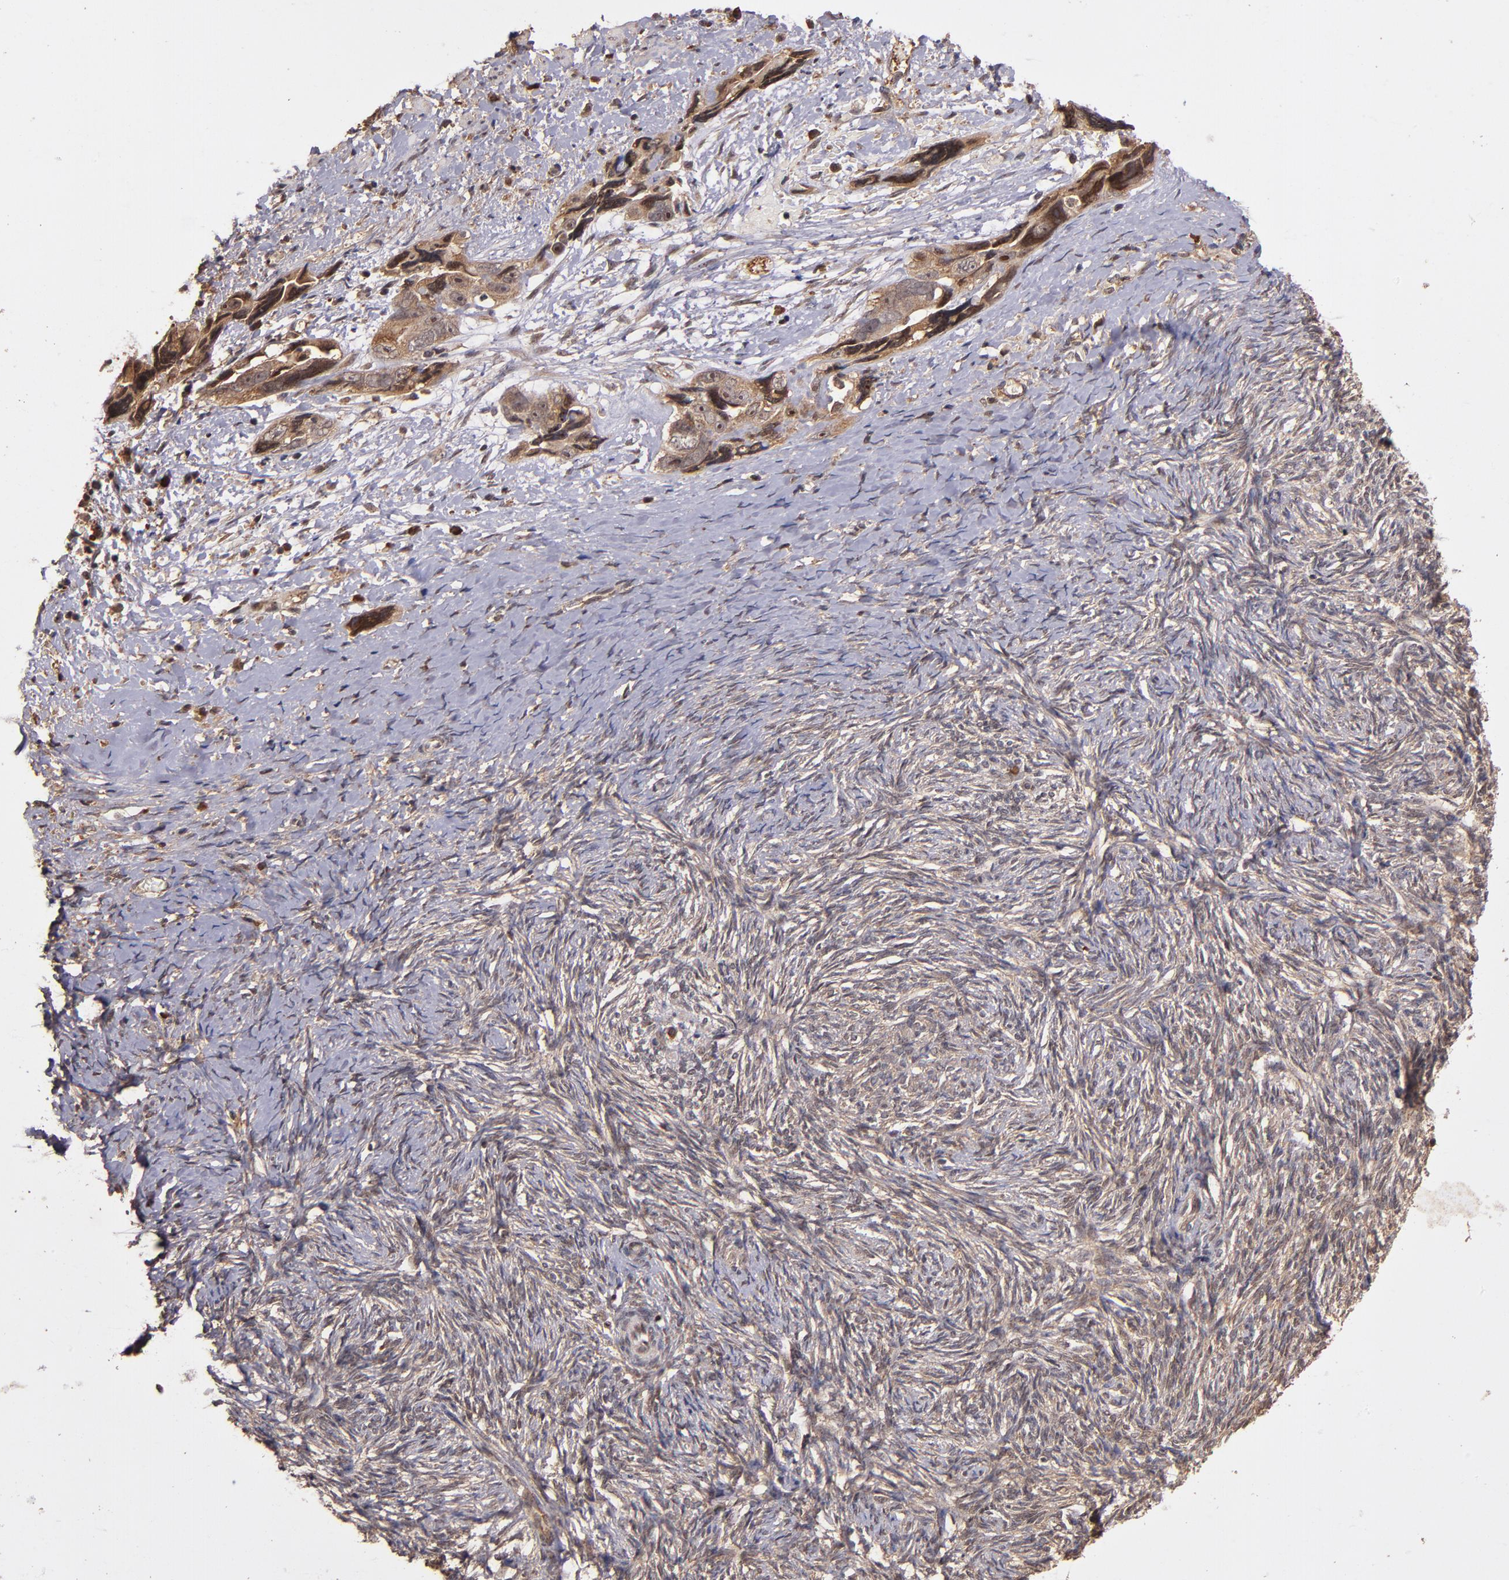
{"staining": {"intensity": "moderate", "quantity": ">75%", "location": "cytoplasmic/membranous"}, "tissue": "ovarian cancer", "cell_type": "Tumor cells", "image_type": "cancer", "snomed": [{"axis": "morphology", "description": "Normal tissue, NOS"}, {"axis": "morphology", "description": "Cystadenocarcinoma, serous, NOS"}, {"axis": "topography", "description": "Ovary"}], "caption": "Protein staining demonstrates moderate cytoplasmic/membranous expression in about >75% of tumor cells in serous cystadenocarcinoma (ovarian).", "gene": "RIOK3", "patient": {"sex": "female", "age": 62}}